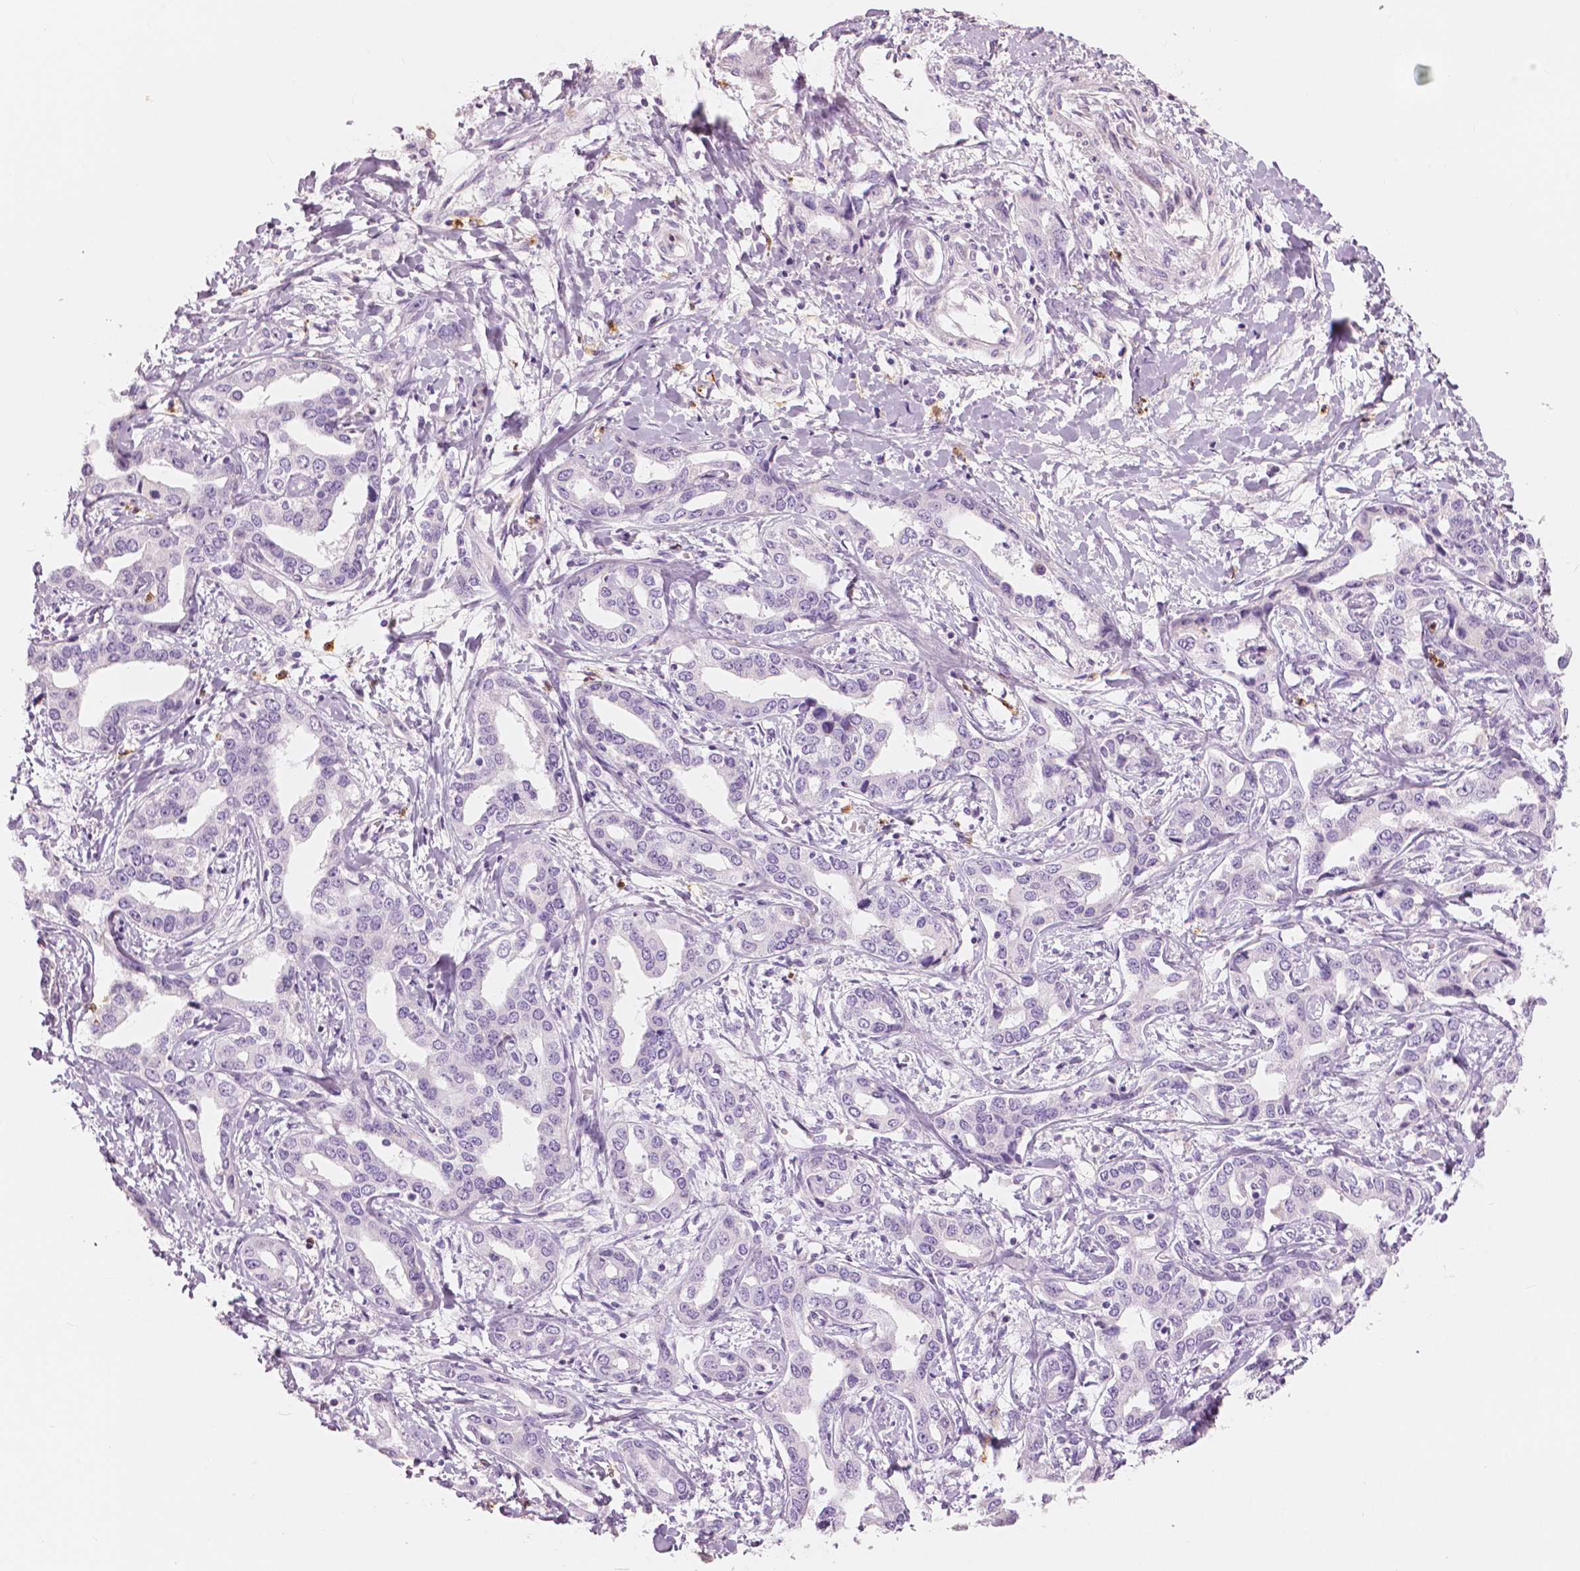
{"staining": {"intensity": "negative", "quantity": "none", "location": "none"}, "tissue": "liver cancer", "cell_type": "Tumor cells", "image_type": "cancer", "snomed": [{"axis": "morphology", "description": "Cholangiocarcinoma"}, {"axis": "topography", "description": "Liver"}], "caption": "This is an IHC photomicrograph of cholangiocarcinoma (liver). There is no staining in tumor cells.", "gene": "CXCR2", "patient": {"sex": "male", "age": 59}}